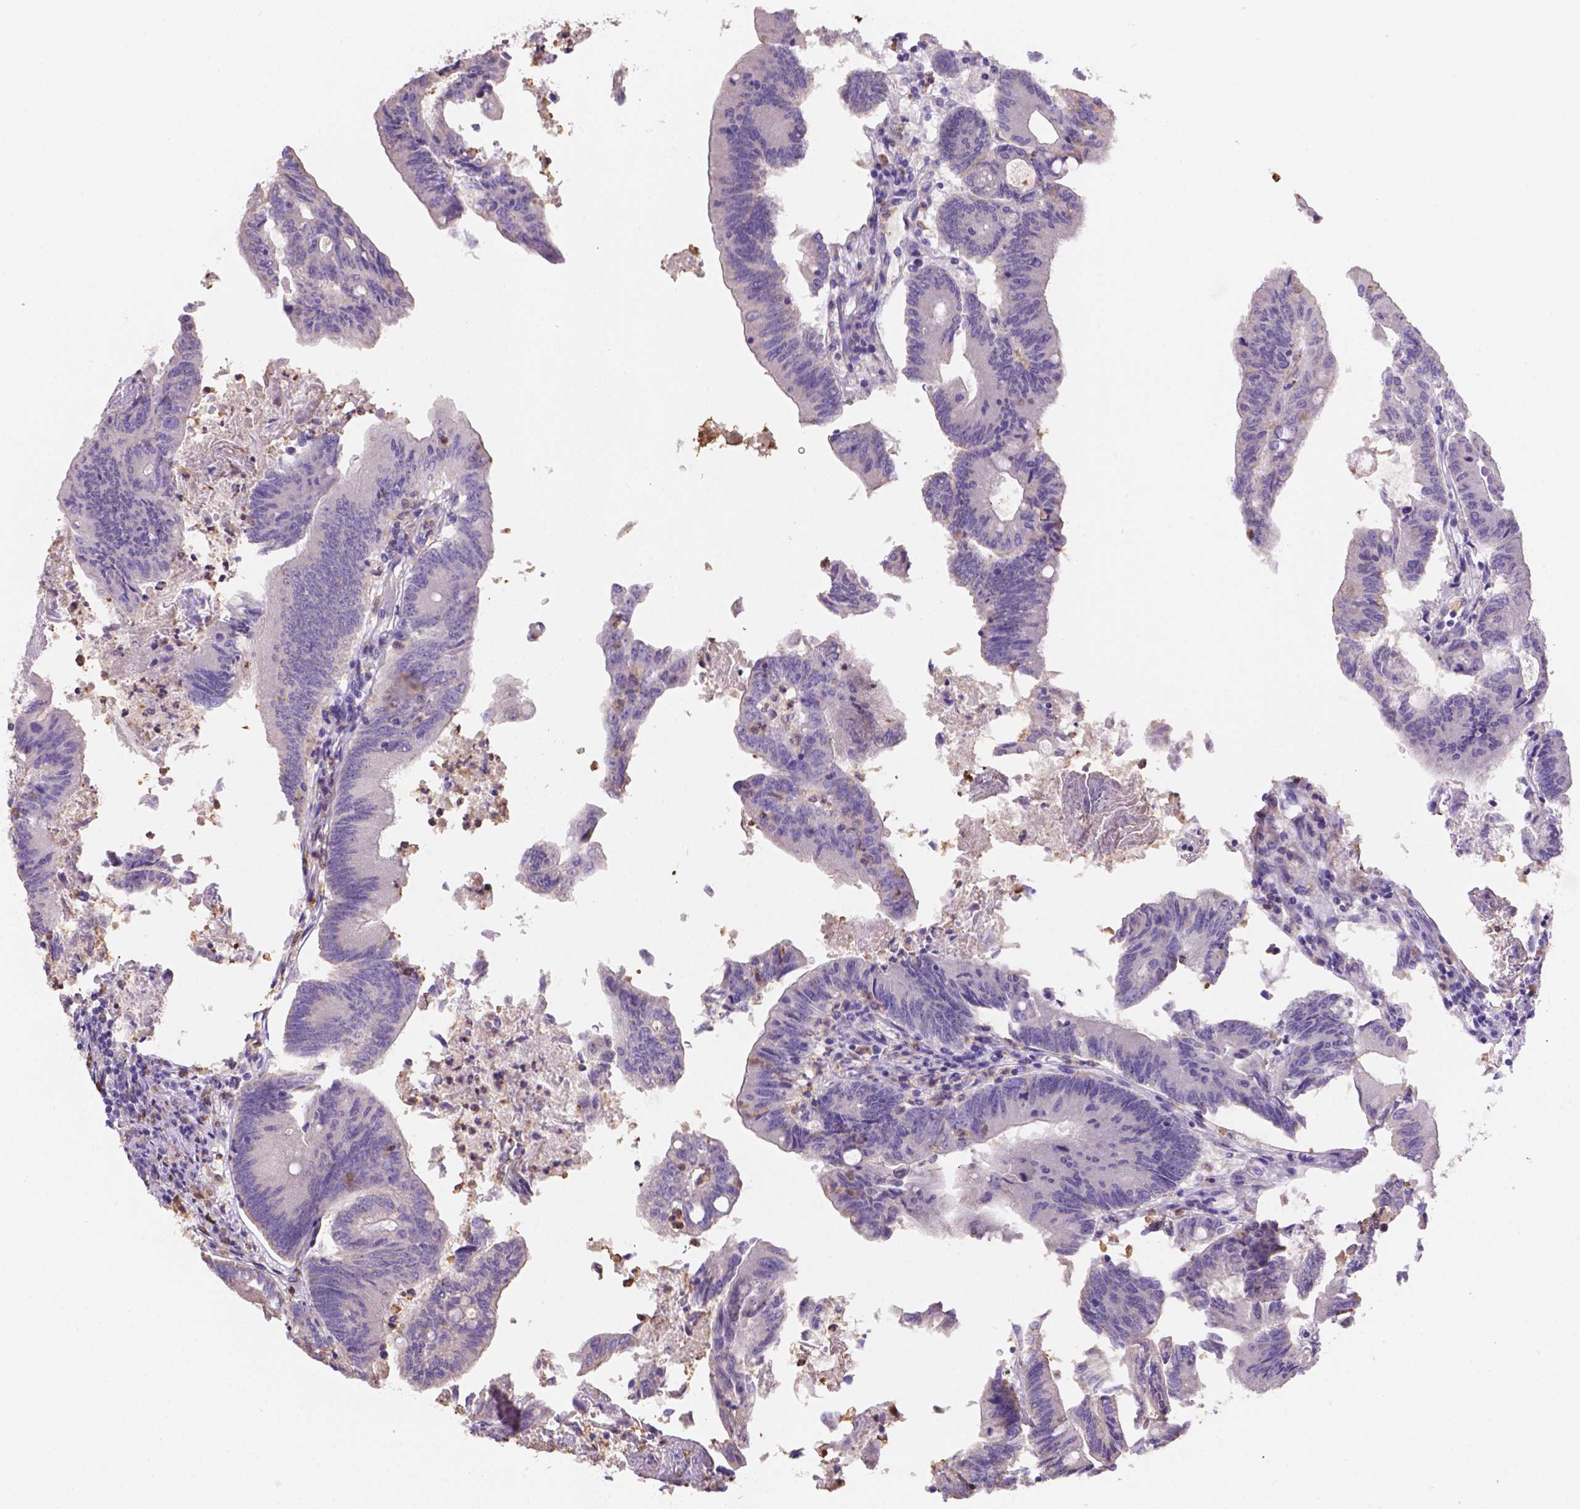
{"staining": {"intensity": "negative", "quantity": "none", "location": "none"}, "tissue": "colorectal cancer", "cell_type": "Tumor cells", "image_type": "cancer", "snomed": [{"axis": "morphology", "description": "Adenocarcinoma, NOS"}, {"axis": "topography", "description": "Colon"}], "caption": "The micrograph demonstrates no significant staining in tumor cells of colorectal adenocarcinoma. (DAB (3,3'-diaminobenzidine) immunohistochemistry, high magnification).", "gene": "NXPE2", "patient": {"sex": "female", "age": 70}}